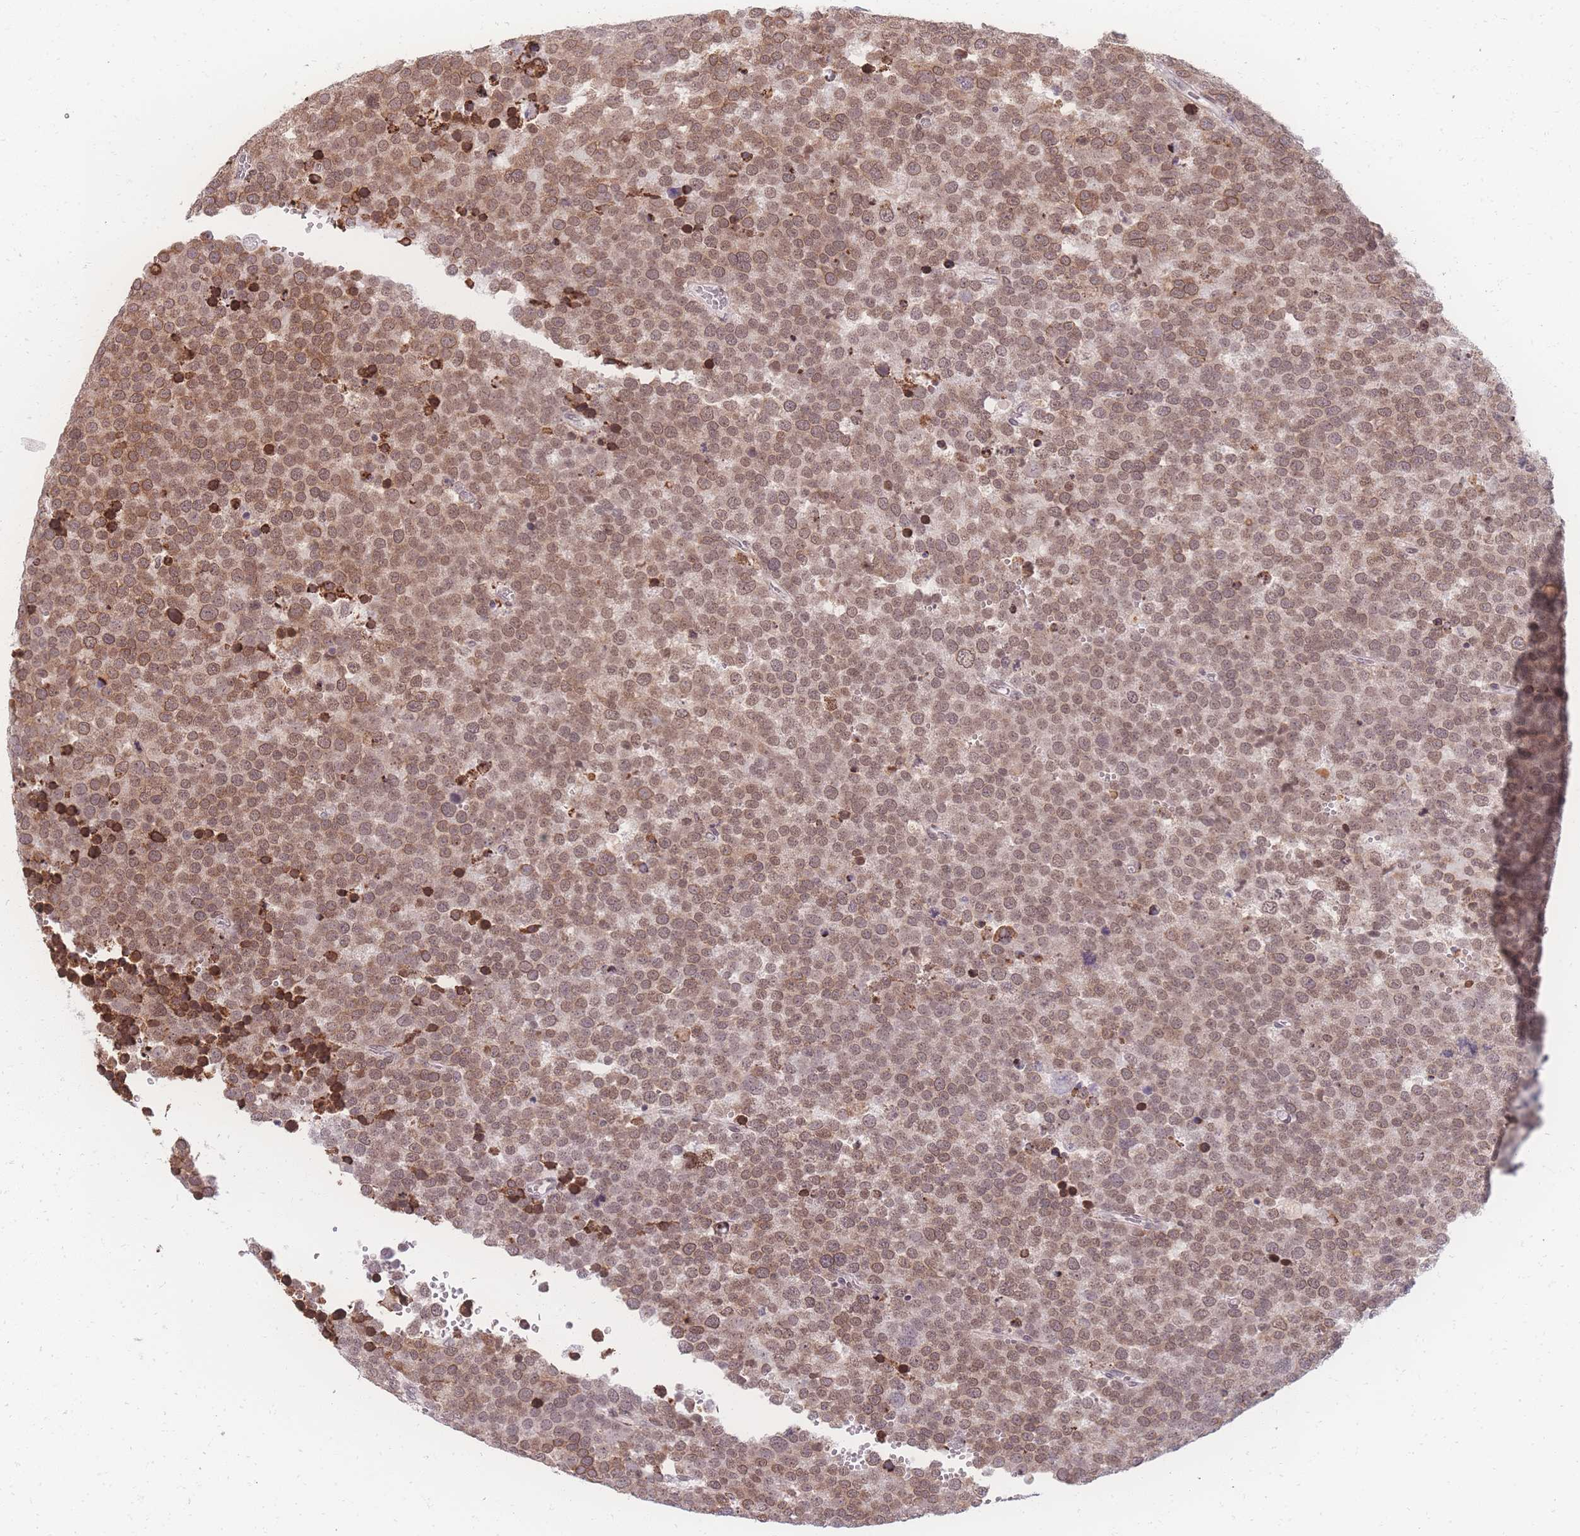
{"staining": {"intensity": "moderate", "quantity": ">75%", "location": "cytoplasmic/membranous,nuclear"}, "tissue": "testis cancer", "cell_type": "Tumor cells", "image_type": "cancer", "snomed": [{"axis": "morphology", "description": "Seminoma, NOS"}, {"axis": "topography", "description": "Testis"}], "caption": "A histopathology image showing moderate cytoplasmic/membranous and nuclear expression in approximately >75% of tumor cells in testis cancer (seminoma), as visualized by brown immunohistochemical staining.", "gene": "ZC3H13", "patient": {"sex": "male", "age": 71}}